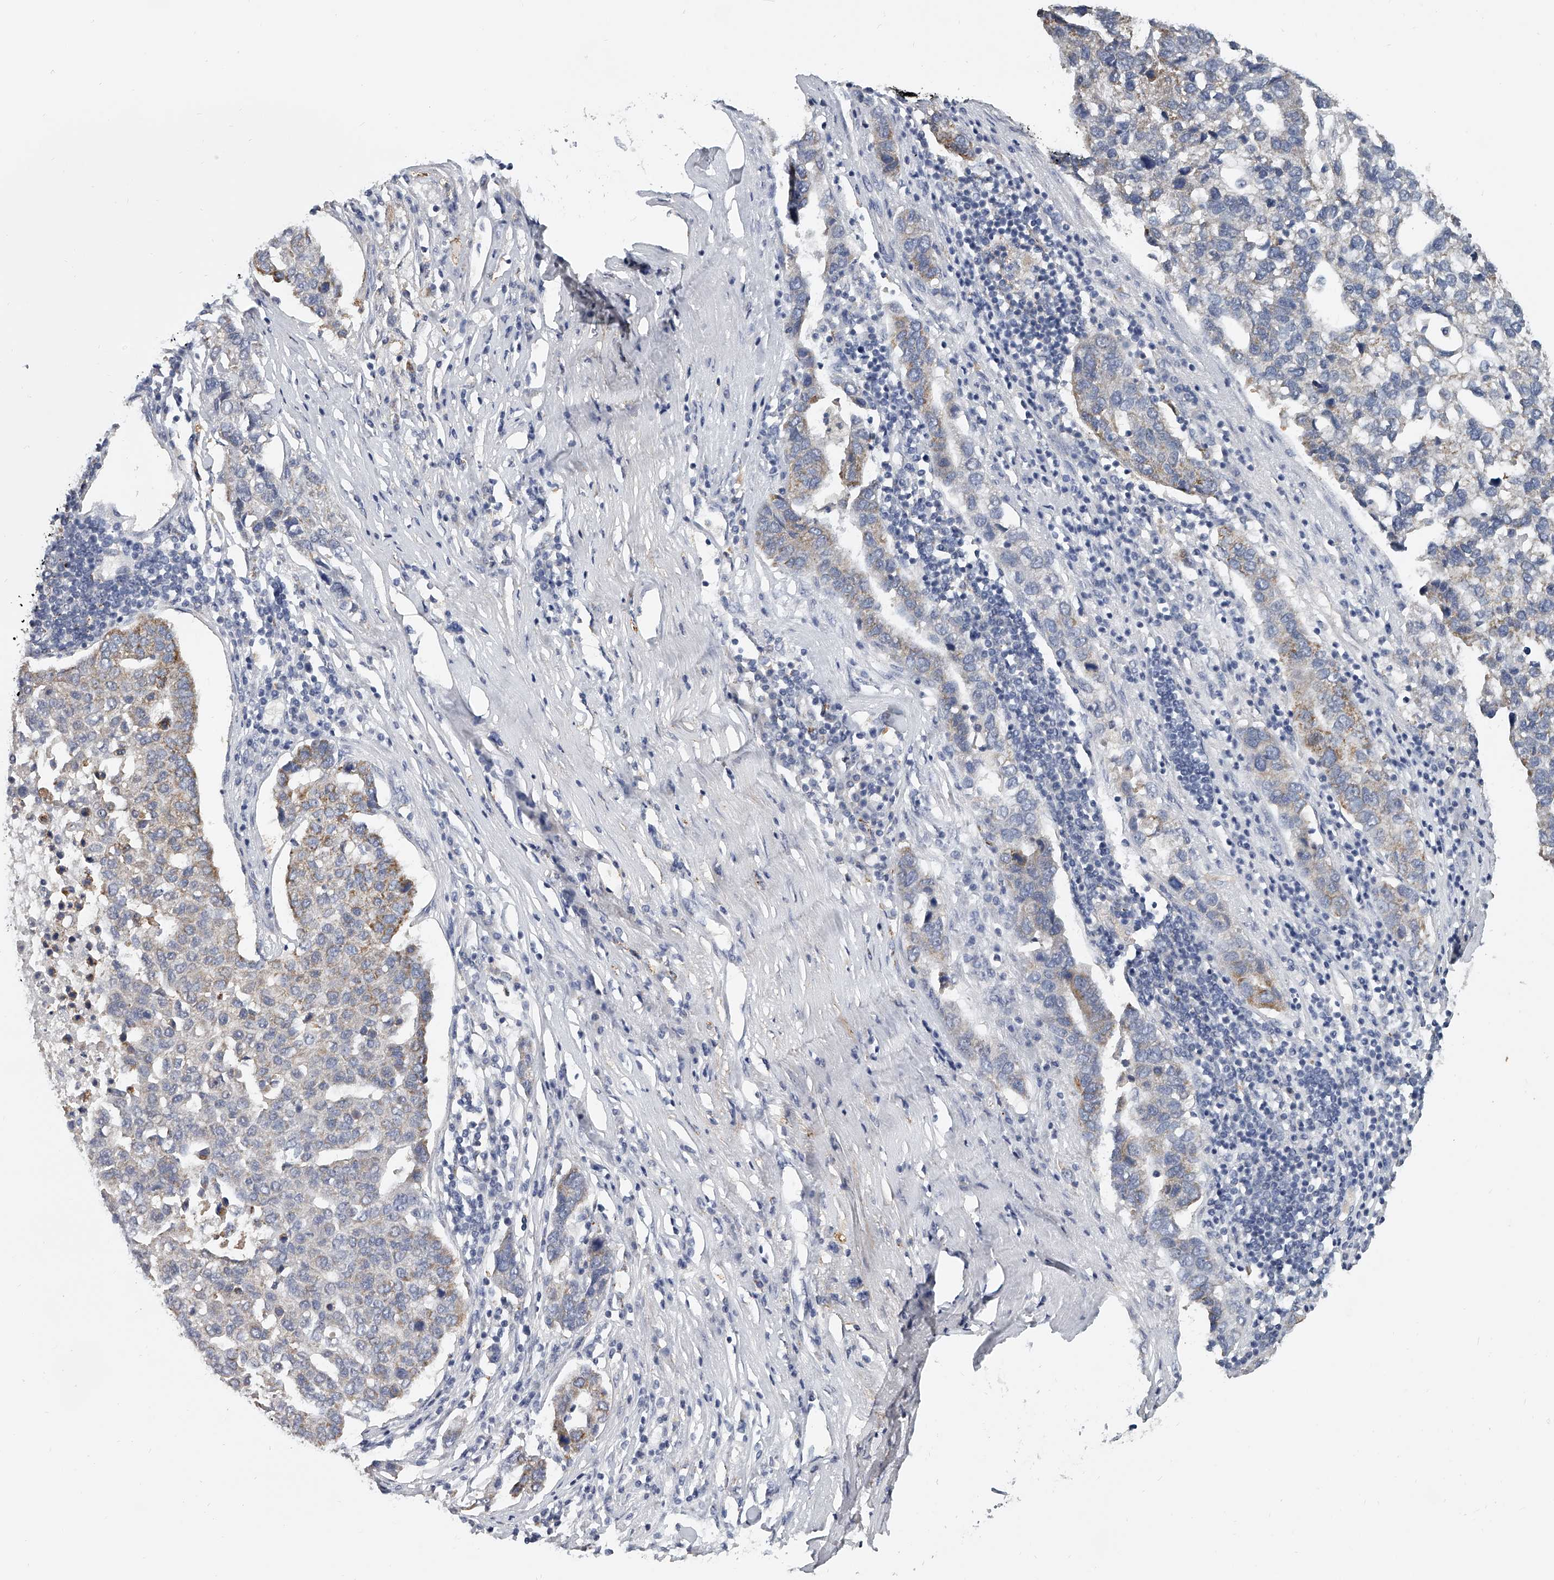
{"staining": {"intensity": "negative", "quantity": "none", "location": "none"}, "tissue": "pancreatic cancer", "cell_type": "Tumor cells", "image_type": "cancer", "snomed": [{"axis": "morphology", "description": "Adenocarcinoma, NOS"}, {"axis": "topography", "description": "Pancreas"}], "caption": "DAB (3,3'-diaminobenzidine) immunohistochemical staining of pancreatic cancer (adenocarcinoma) reveals no significant staining in tumor cells.", "gene": "KLHL7", "patient": {"sex": "female", "age": 61}}